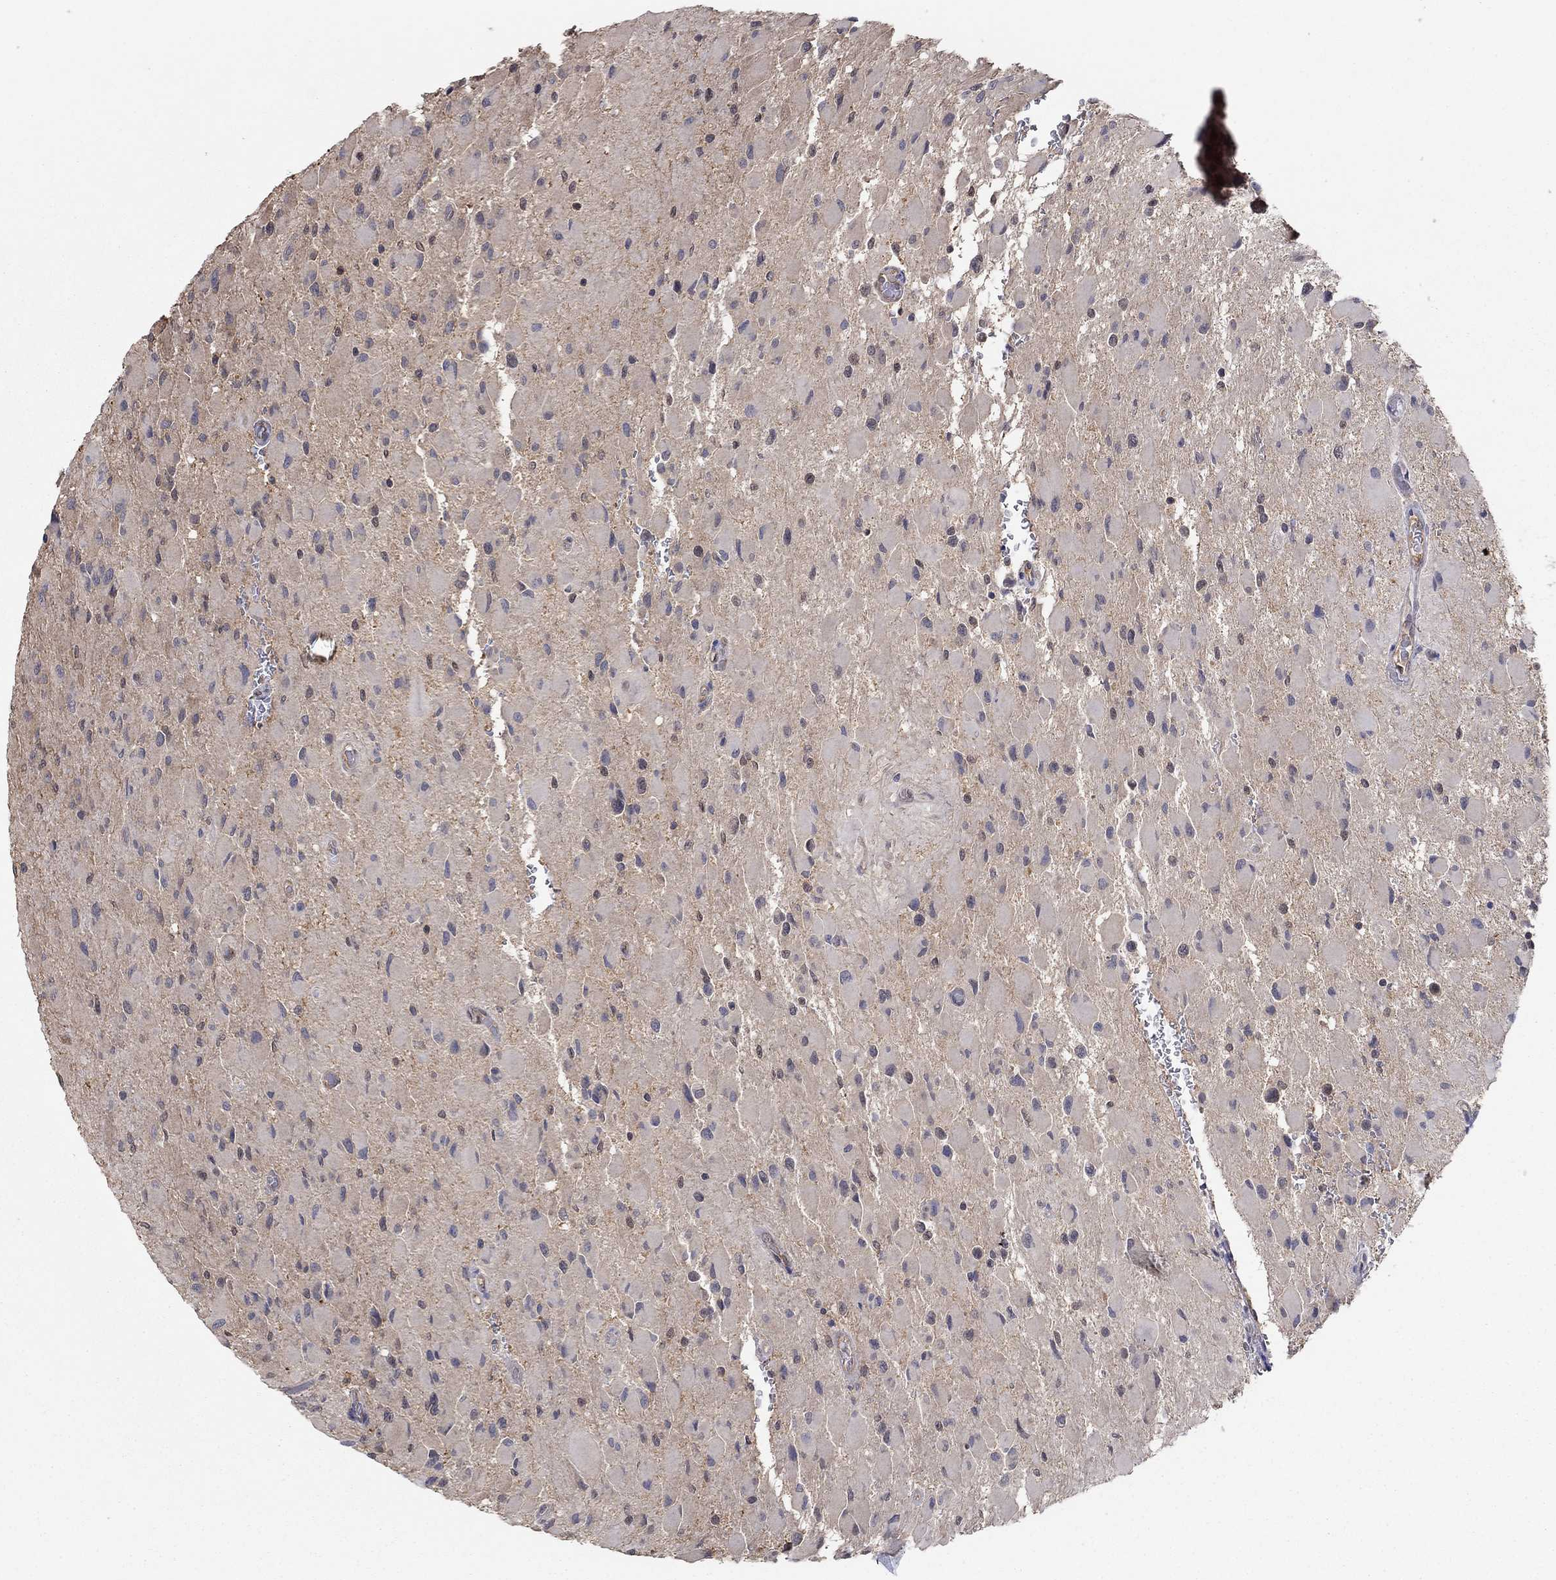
{"staining": {"intensity": "weak", "quantity": "<25%", "location": "nuclear"}, "tissue": "glioma", "cell_type": "Tumor cells", "image_type": "cancer", "snomed": [{"axis": "morphology", "description": "Glioma, malignant, High grade"}, {"axis": "topography", "description": "Cerebral cortex"}], "caption": "IHC histopathology image of neoplastic tissue: human glioma stained with DAB displays no significant protein positivity in tumor cells.", "gene": "RNF114", "patient": {"sex": "female", "age": 36}}